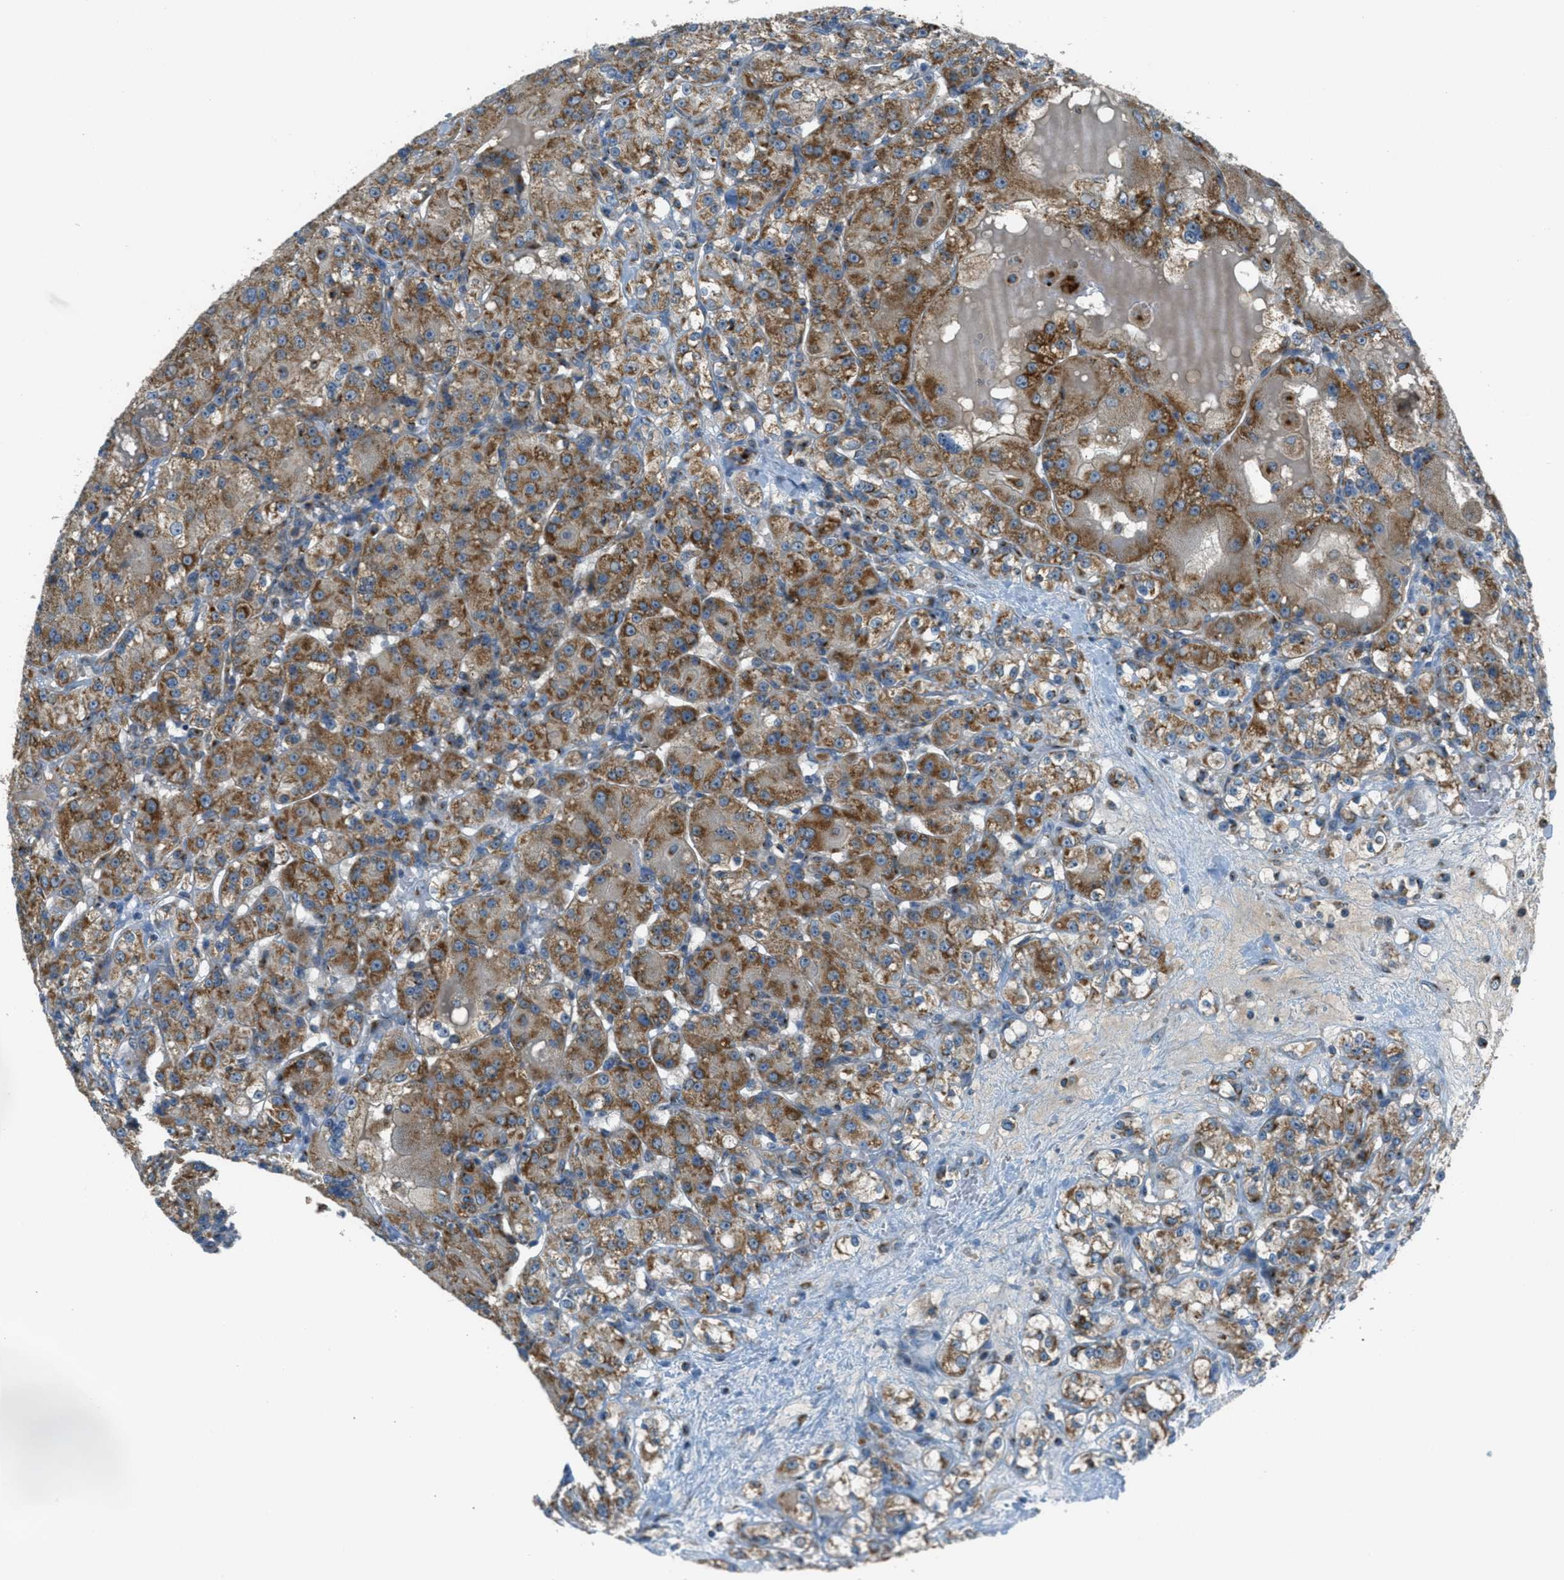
{"staining": {"intensity": "moderate", "quantity": ">75%", "location": "cytoplasmic/membranous"}, "tissue": "renal cancer", "cell_type": "Tumor cells", "image_type": "cancer", "snomed": [{"axis": "morphology", "description": "Normal tissue, NOS"}, {"axis": "morphology", "description": "Adenocarcinoma, NOS"}, {"axis": "topography", "description": "Kidney"}], "caption": "Approximately >75% of tumor cells in human renal adenocarcinoma reveal moderate cytoplasmic/membranous protein staining as visualized by brown immunohistochemical staining.", "gene": "BCKDK", "patient": {"sex": "male", "age": 61}}